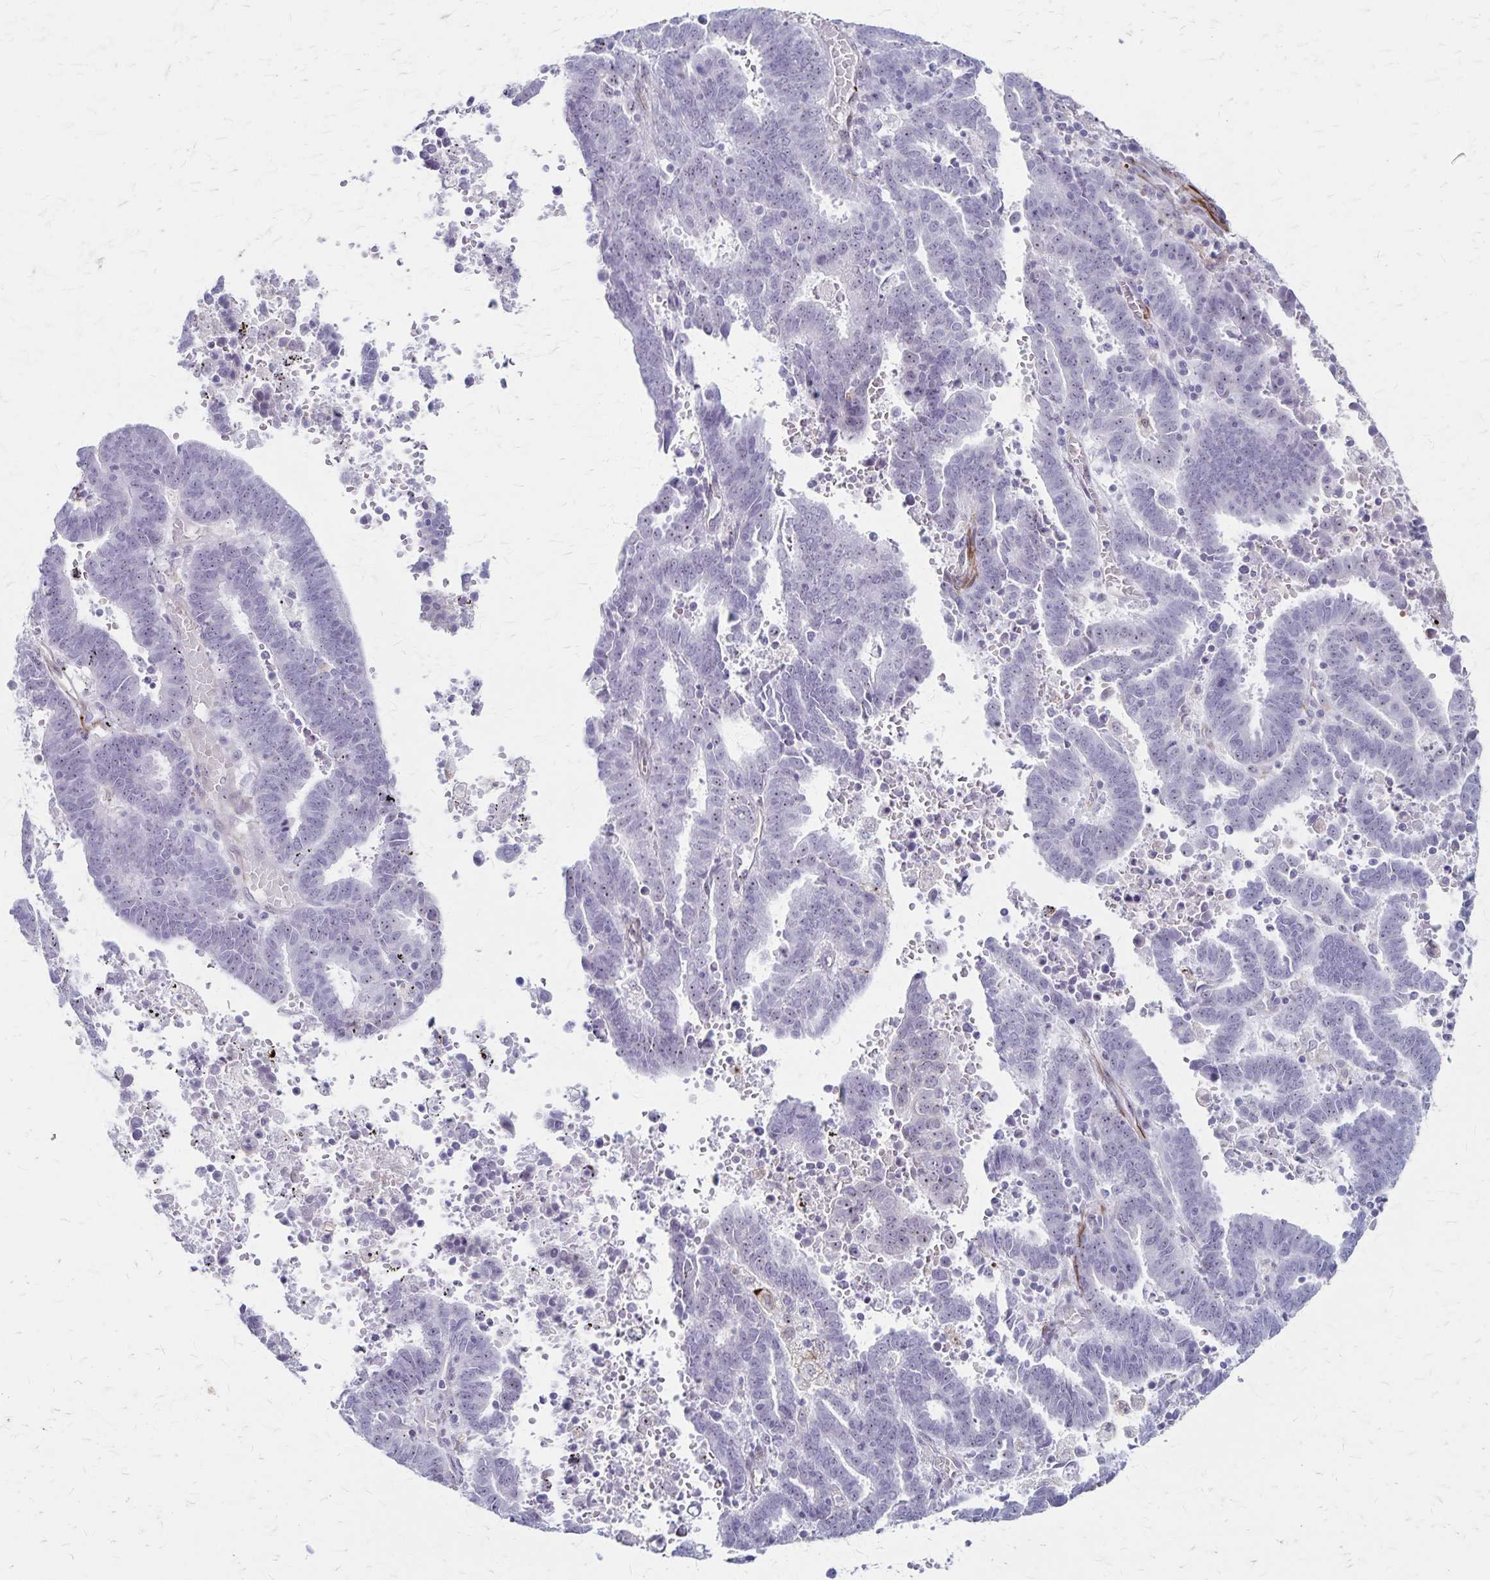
{"staining": {"intensity": "weak", "quantity": "<25%", "location": "nuclear"}, "tissue": "endometrial cancer", "cell_type": "Tumor cells", "image_type": "cancer", "snomed": [{"axis": "morphology", "description": "Adenocarcinoma, NOS"}, {"axis": "topography", "description": "Uterus"}], "caption": "Immunohistochemistry of human endometrial cancer demonstrates no expression in tumor cells.", "gene": "DLK2", "patient": {"sex": "female", "age": 83}}